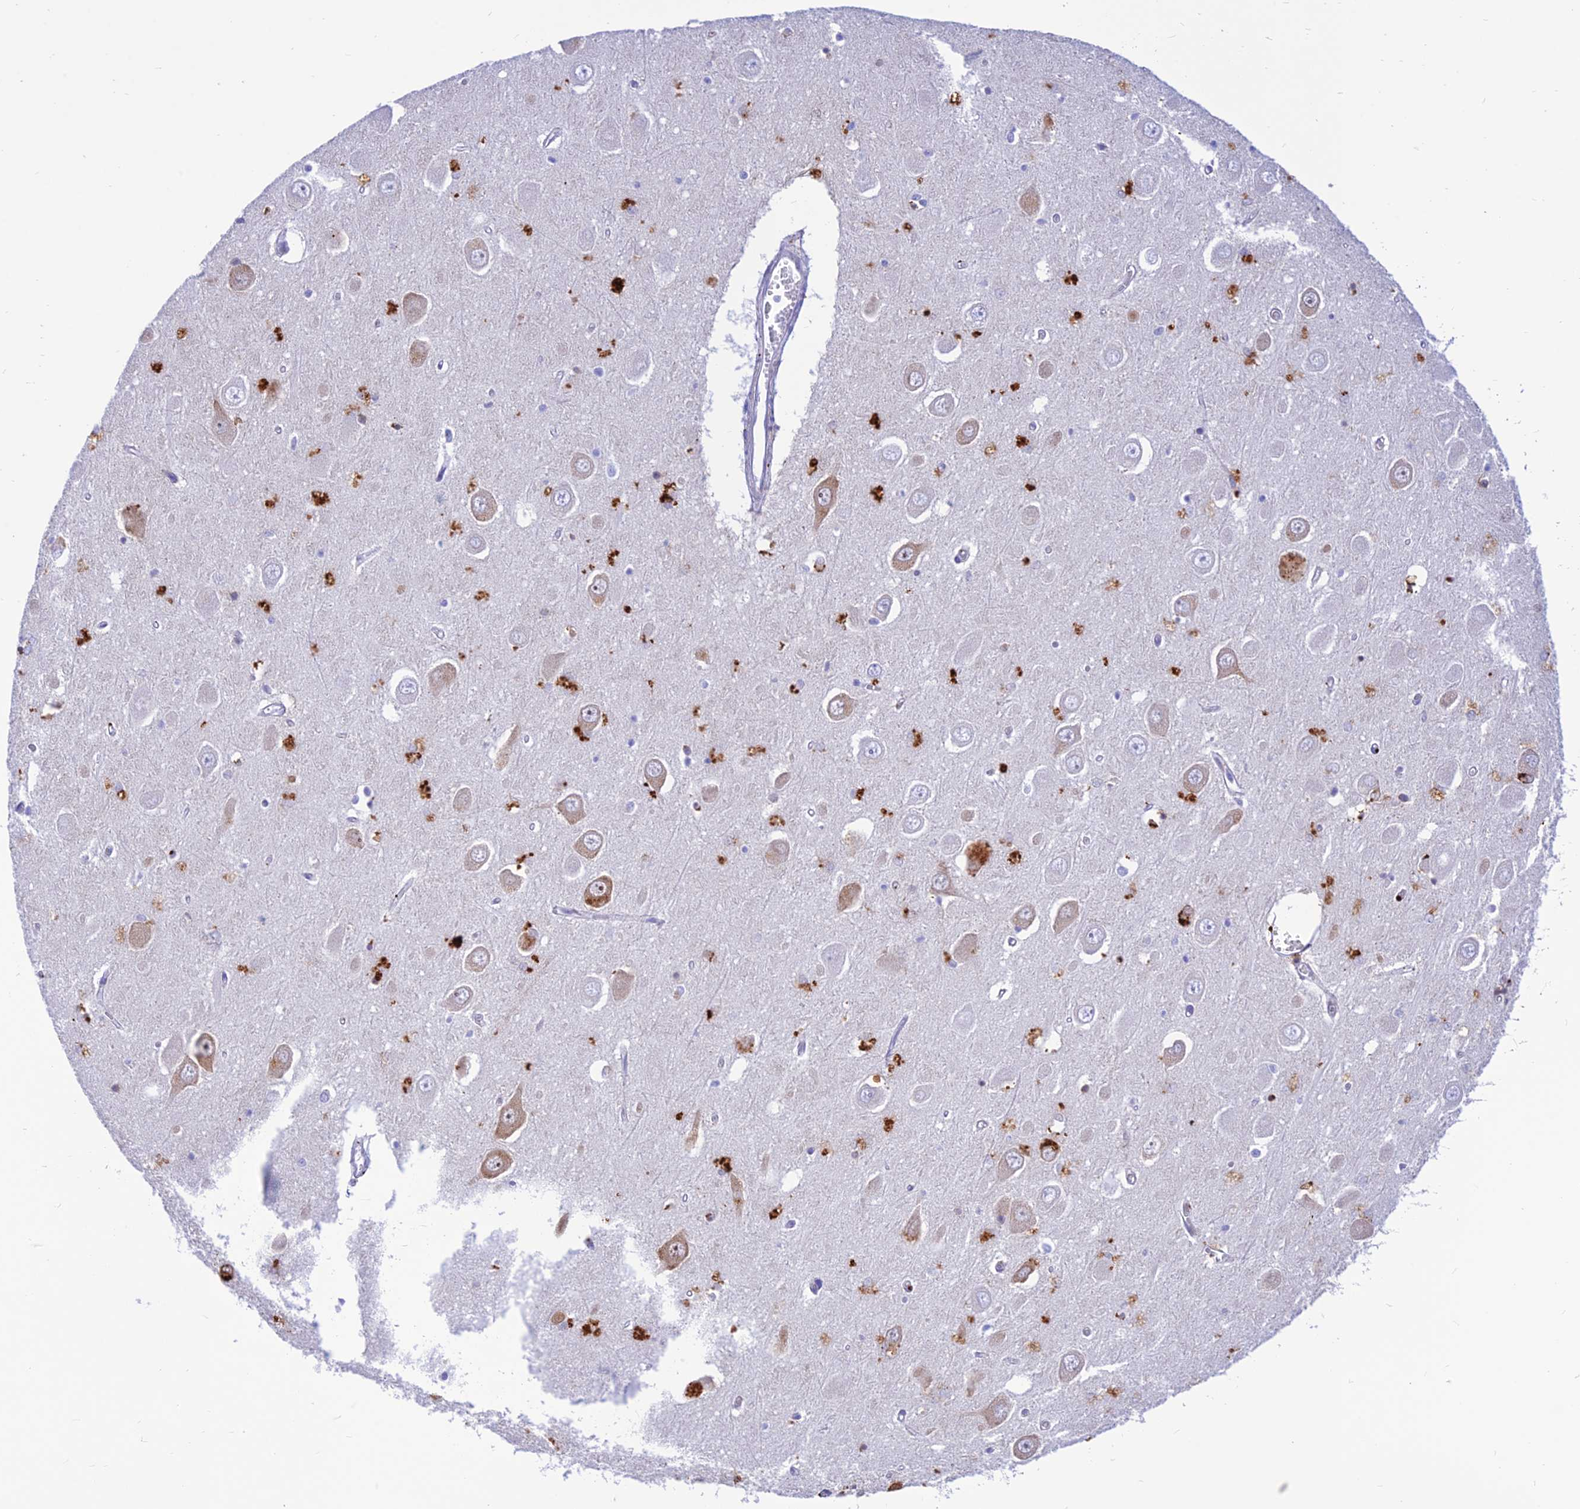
{"staining": {"intensity": "negative", "quantity": "none", "location": "none"}, "tissue": "hippocampus", "cell_type": "Glial cells", "image_type": "normal", "snomed": [{"axis": "morphology", "description": "Normal tissue, NOS"}, {"axis": "topography", "description": "Hippocampus"}], "caption": "A high-resolution micrograph shows immunohistochemistry (IHC) staining of unremarkable hippocampus, which exhibits no significant staining in glial cells.", "gene": "PRNP", "patient": {"sex": "male", "age": 70}}